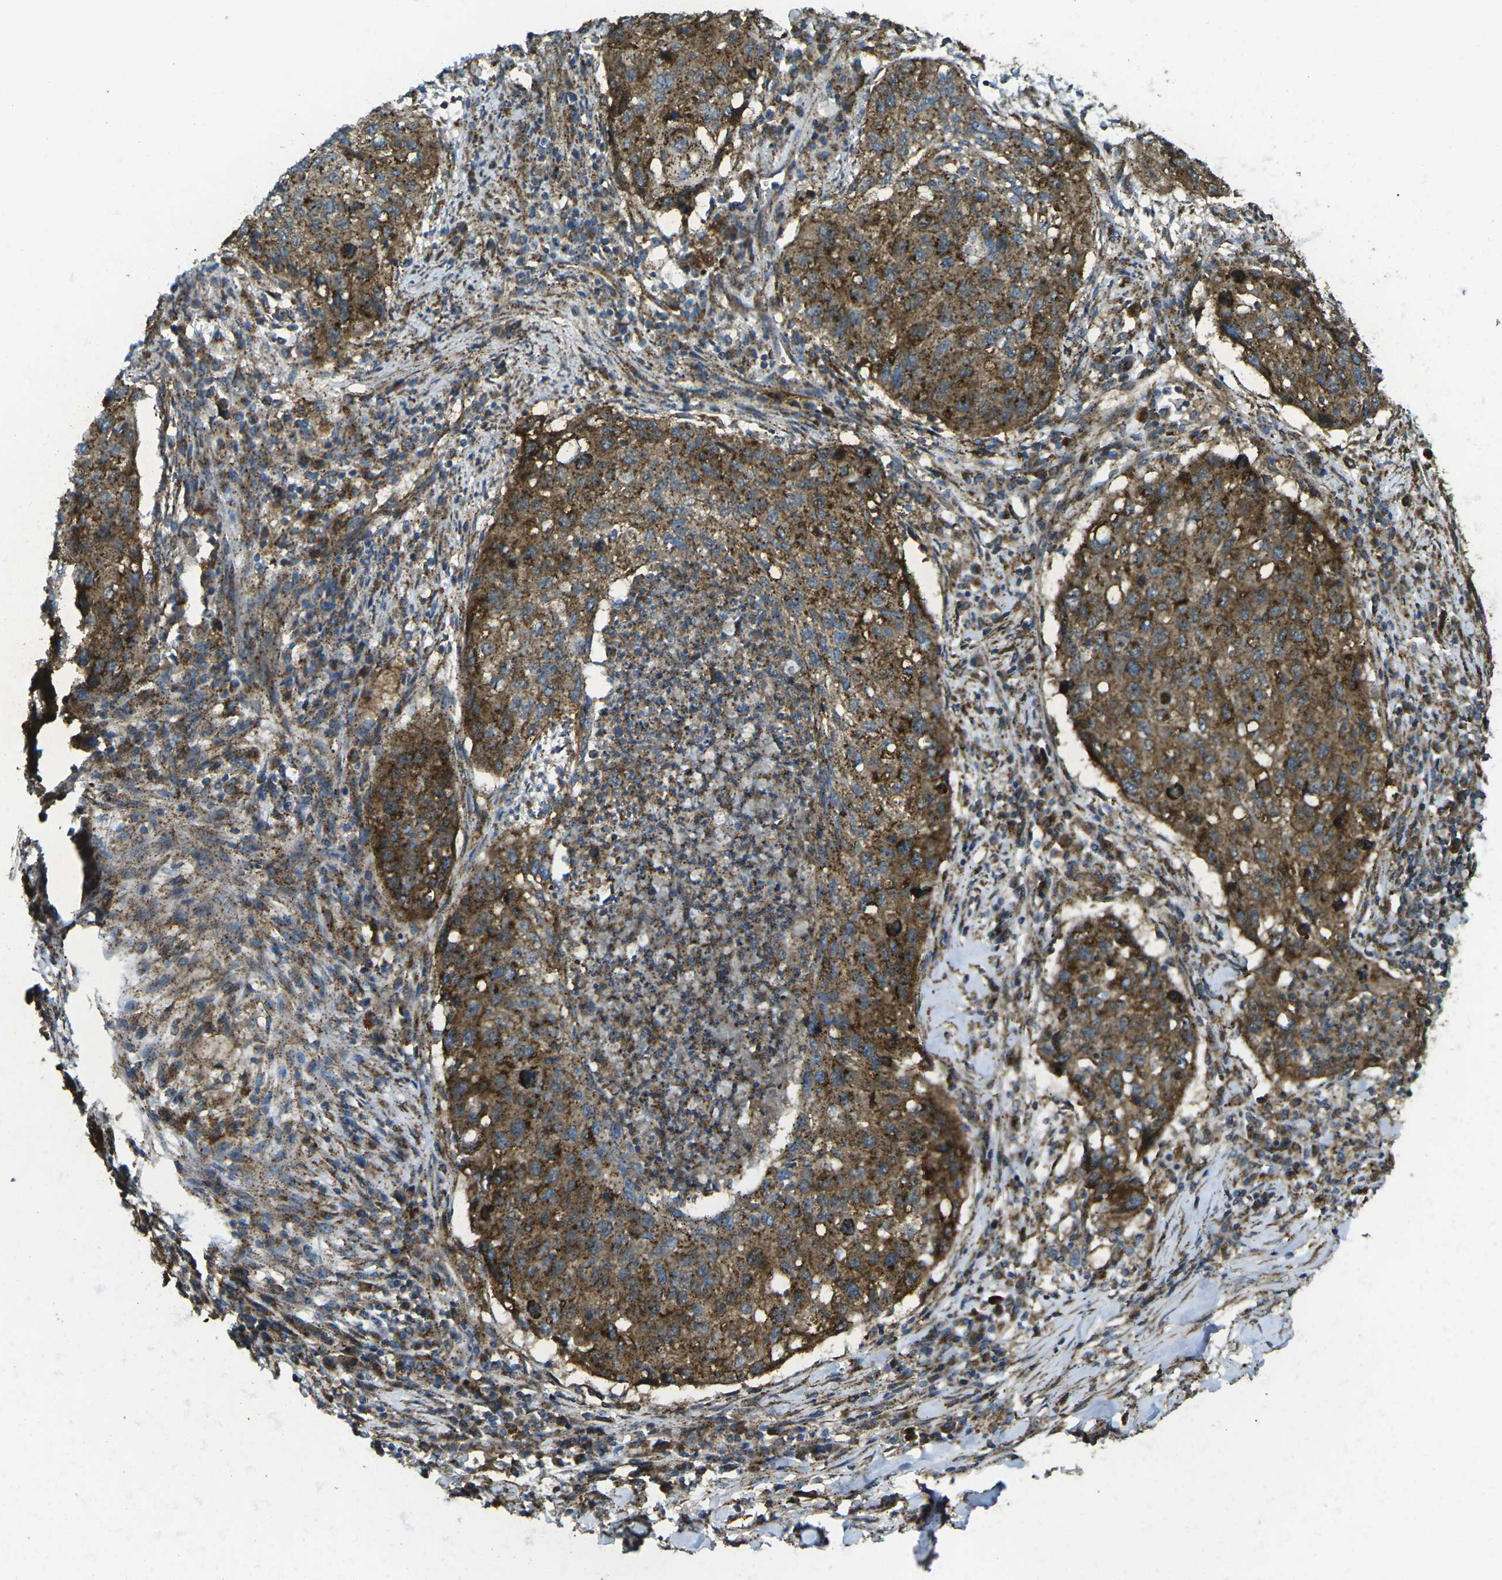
{"staining": {"intensity": "strong", "quantity": ">75%", "location": "cytoplasmic/membranous"}, "tissue": "lung cancer", "cell_type": "Tumor cells", "image_type": "cancer", "snomed": [{"axis": "morphology", "description": "Squamous cell carcinoma, NOS"}, {"axis": "topography", "description": "Lung"}], "caption": "Tumor cells display strong cytoplasmic/membranous expression in about >75% of cells in lung cancer.", "gene": "CHMP3", "patient": {"sex": "female", "age": 63}}